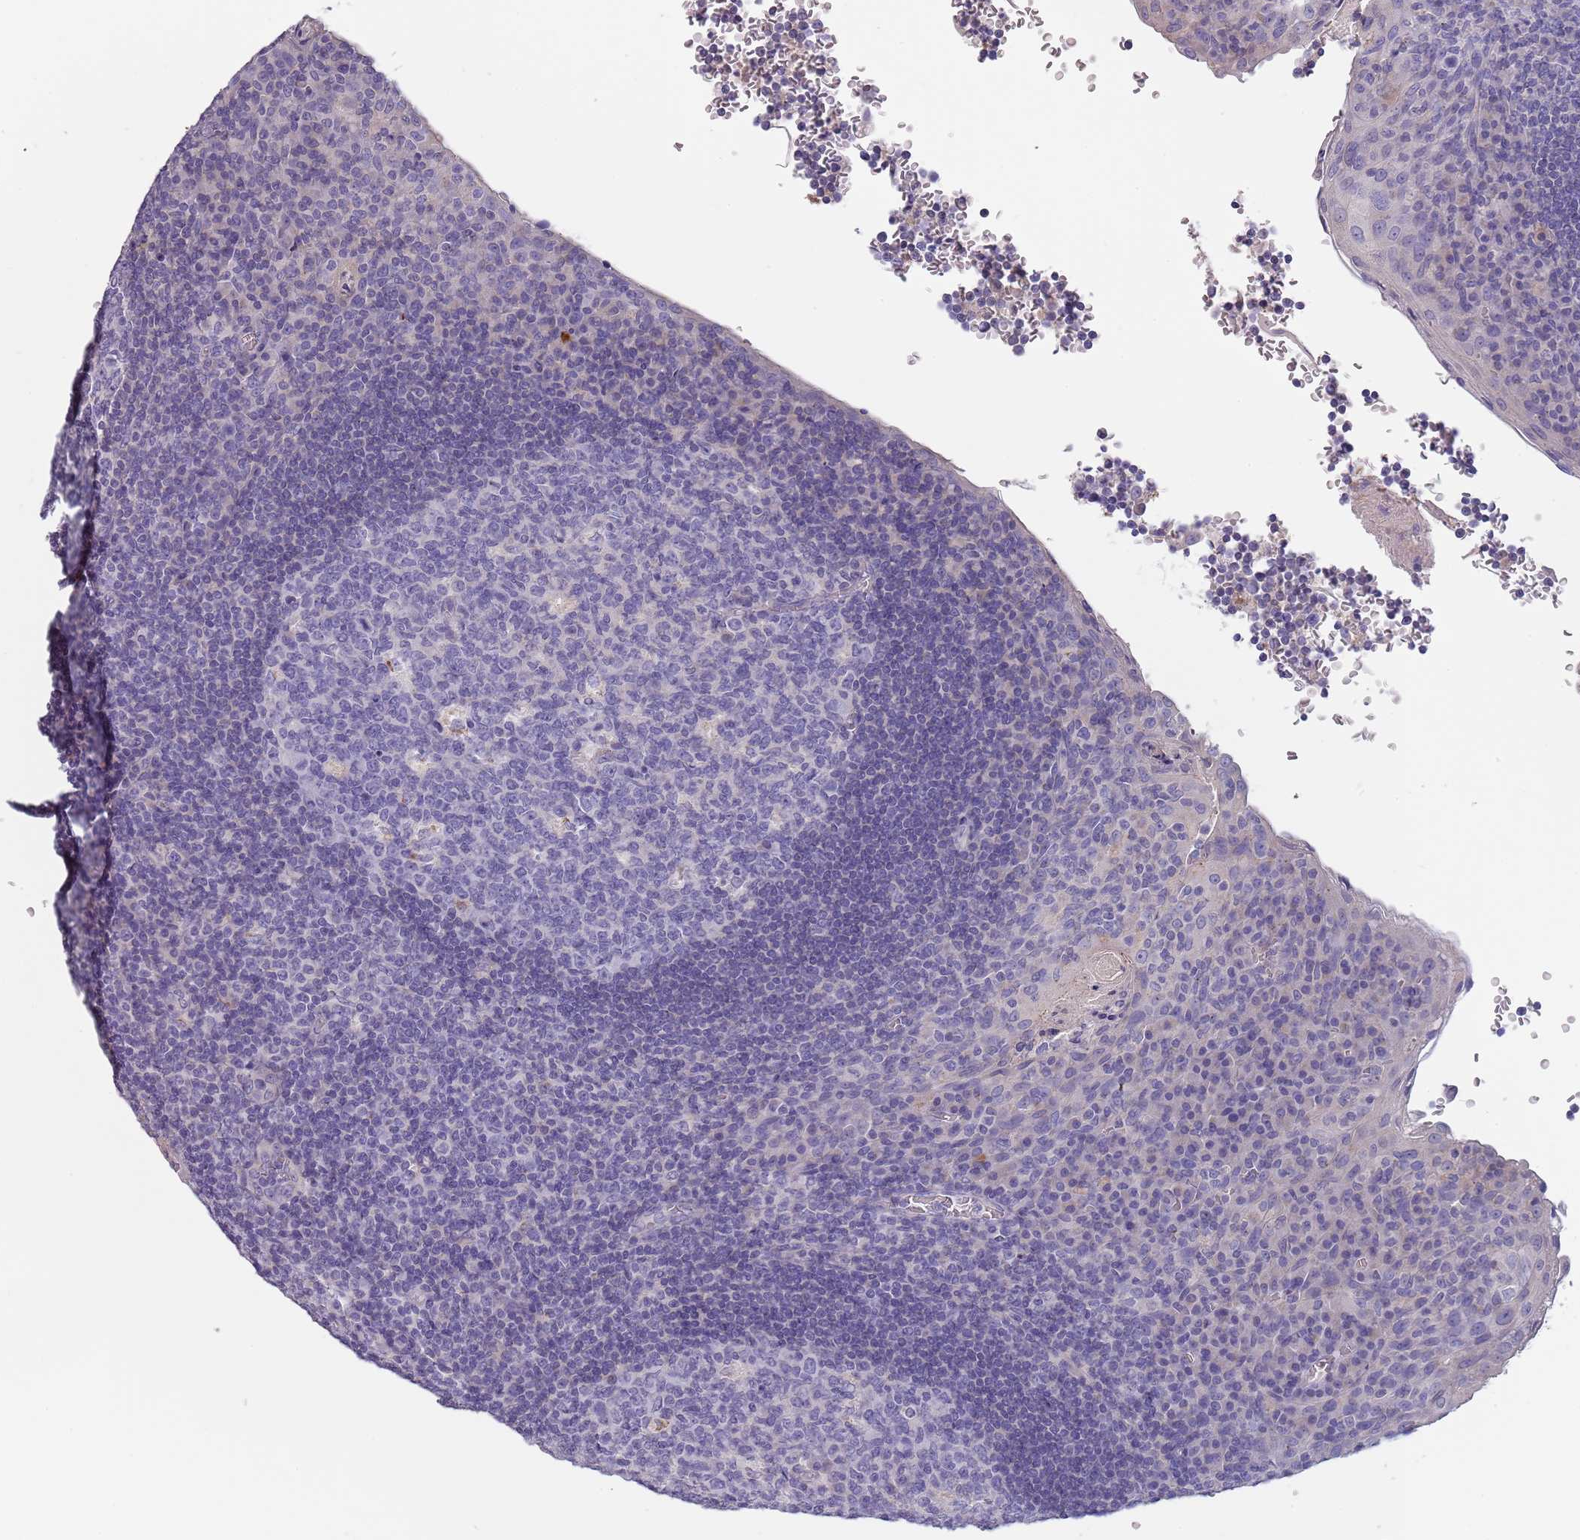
{"staining": {"intensity": "weak", "quantity": "<25%", "location": "cytoplasmic/membranous"}, "tissue": "tonsil", "cell_type": "Germinal center cells", "image_type": "normal", "snomed": [{"axis": "morphology", "description": "Normal tissue, NOS"}, {"axis": "topography", "description": "Tonsil"}], "caption": "Immunohistochemistry of benign human tonsil demonstrates no expression in germinal center cells.", "gene": "MAN1C1", "patient": {"sex": "male", "age": 17}}